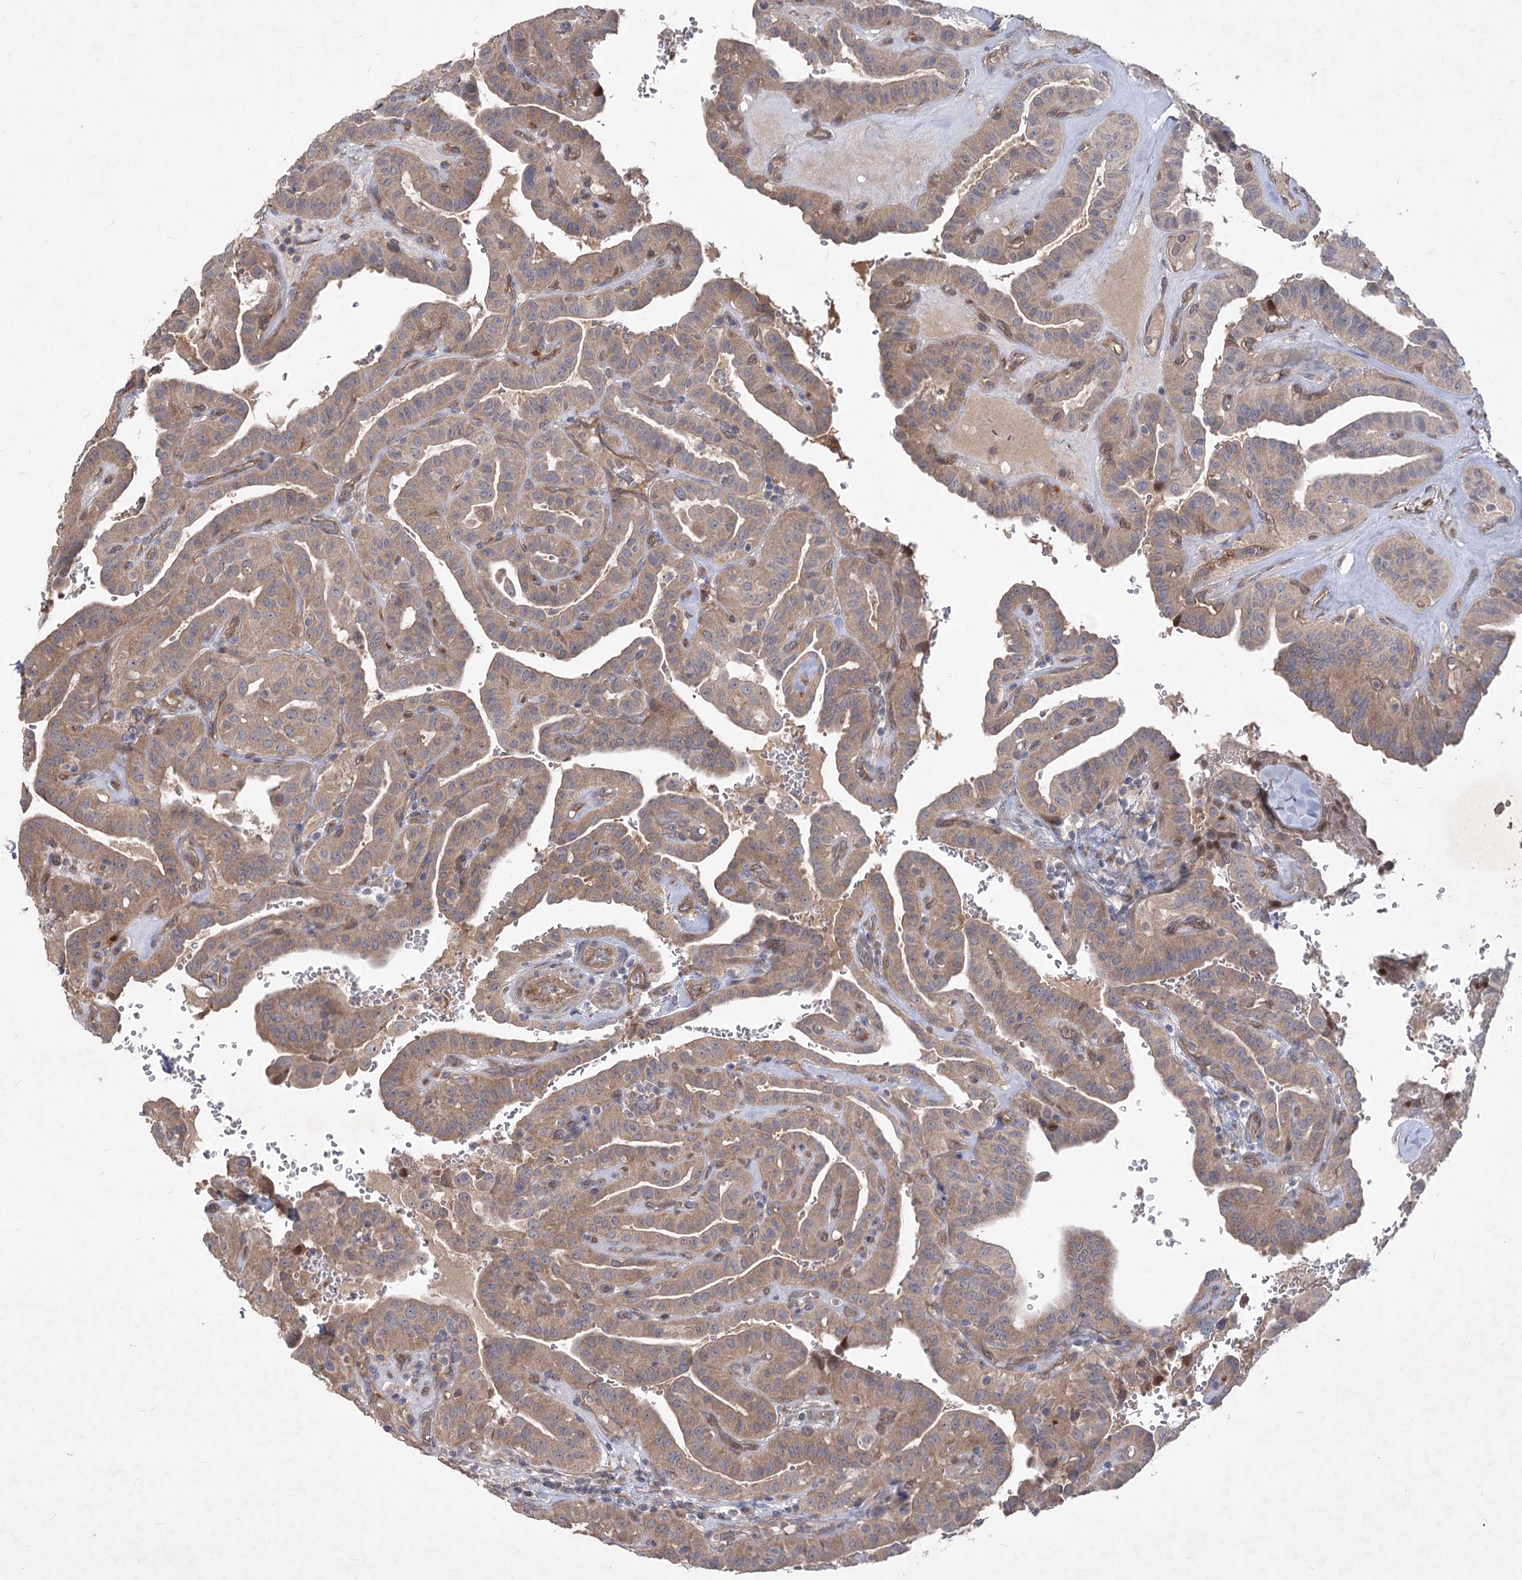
{"staining": {"intensity": "moderate", "quantity": ">75%", "location": "cytoplasmic/membranous"}, "tissue": "thyroid cancer", "cell_type": "Tumor cells", "image_type": "cancer", "snomed": [{"axis": "morphology", "description": "Papillary adenocarcinoma, NOS"}, {"axis": "topography", "description": "Thyroid gland"}], "caption": "Human thyroid cancer stained for a protein (brown) displays moderate cytoplasmic/membranous positive positivity in approximately >75% of tumor cells.", "gene": "RIN2", "patient": {"sex": "male", "age": 77}}